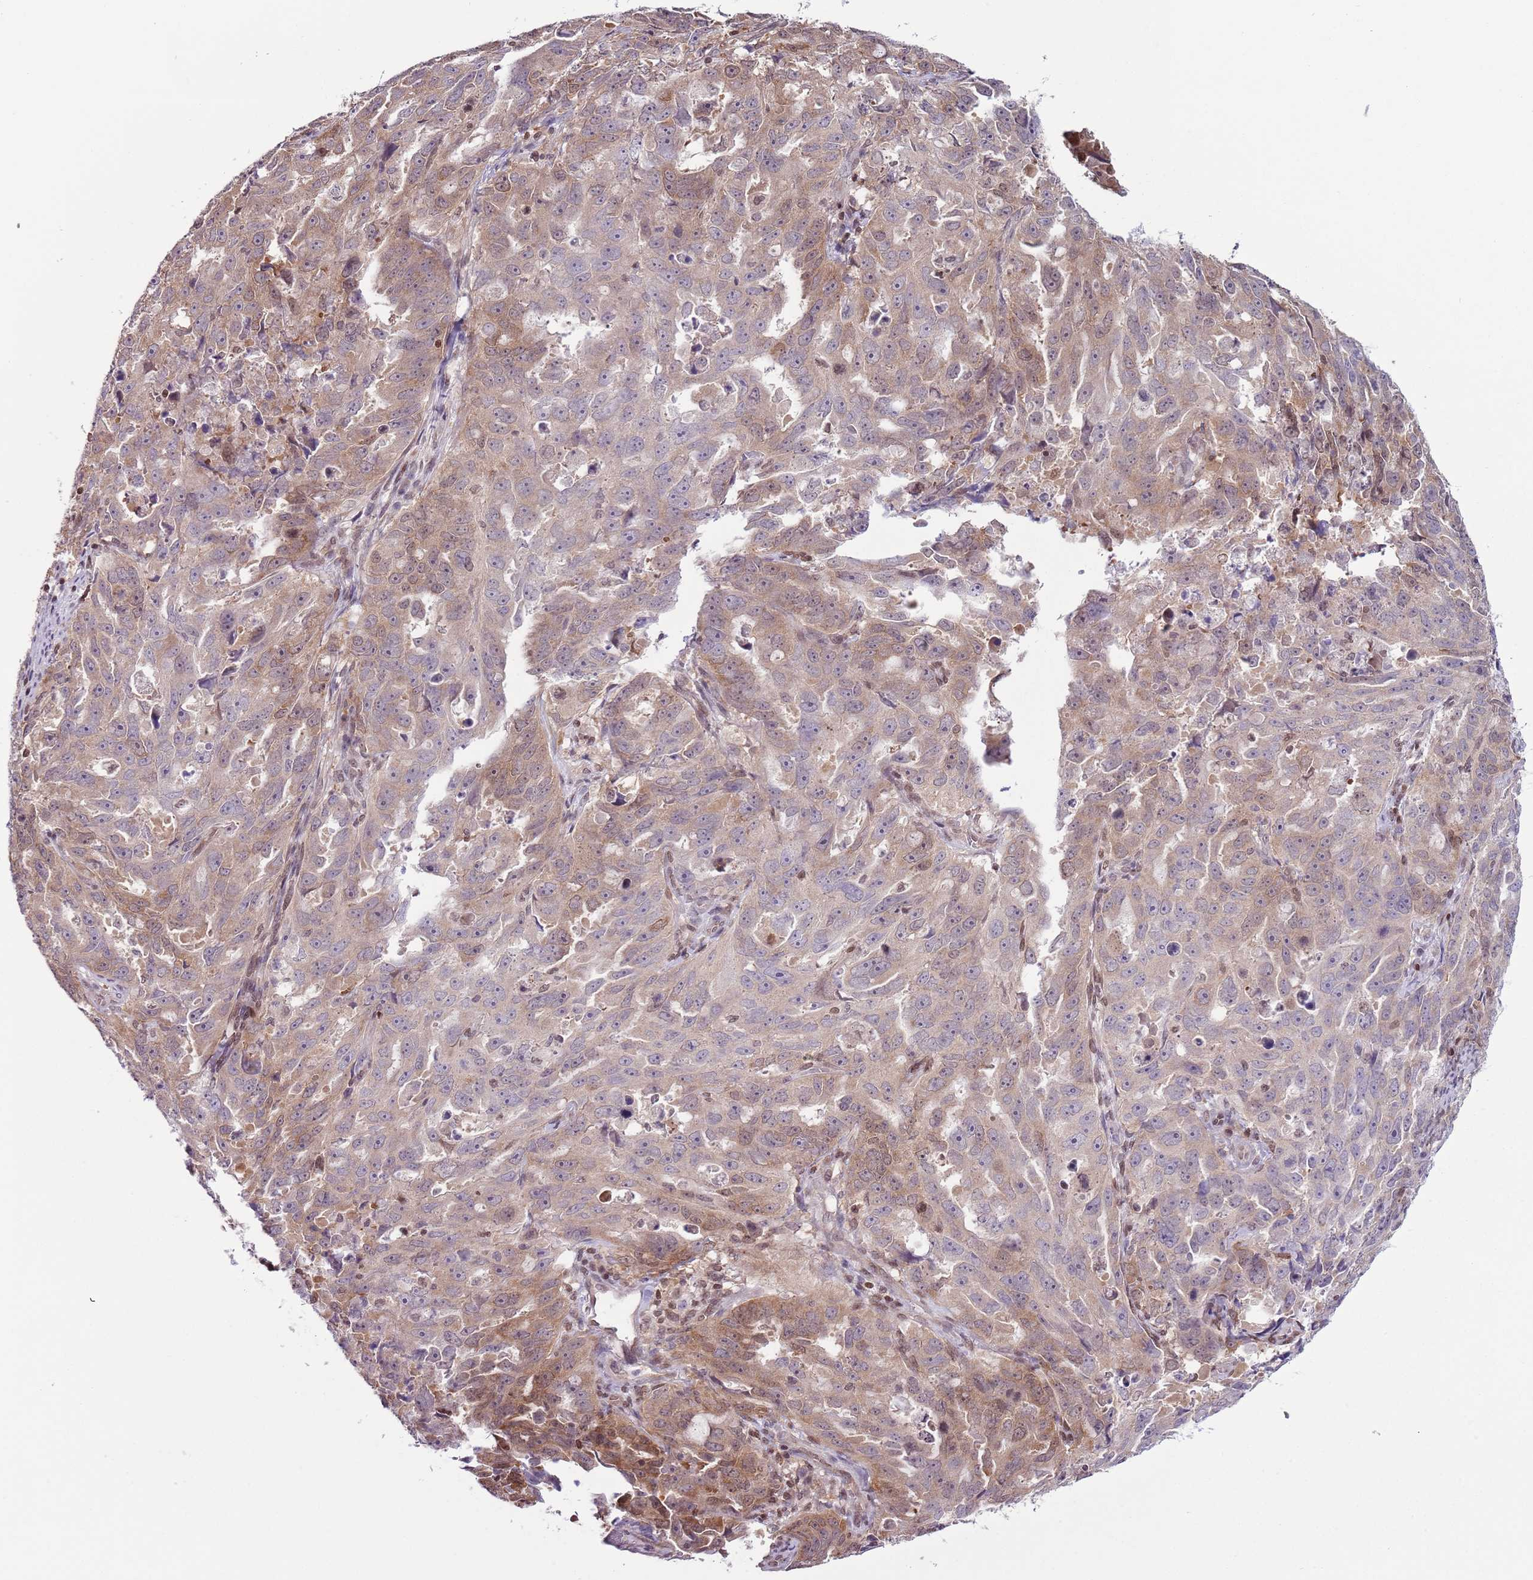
{"staining": {"intensity": "moderate", "quantity": ">75%", "location": "cytoplasmic/membranous,nuclear"}, "tissue": "endometrial cancer", "cell_type": "Tumor cells", "image_type": "cancer", "snomed": [{"axis": "morphology", "description": "Adenocarcinoma, NOS"}, {"axis": "topography", "description": "Endometrium"}], "caption": "Protein staining shows moderate cytoplasmic/membranous and nuclear expression in about >75% of tumor cells in adenocarcinoma (endometrial).", "gene": "SELENOH", "patient": {"sex": "female", "age": 65}}